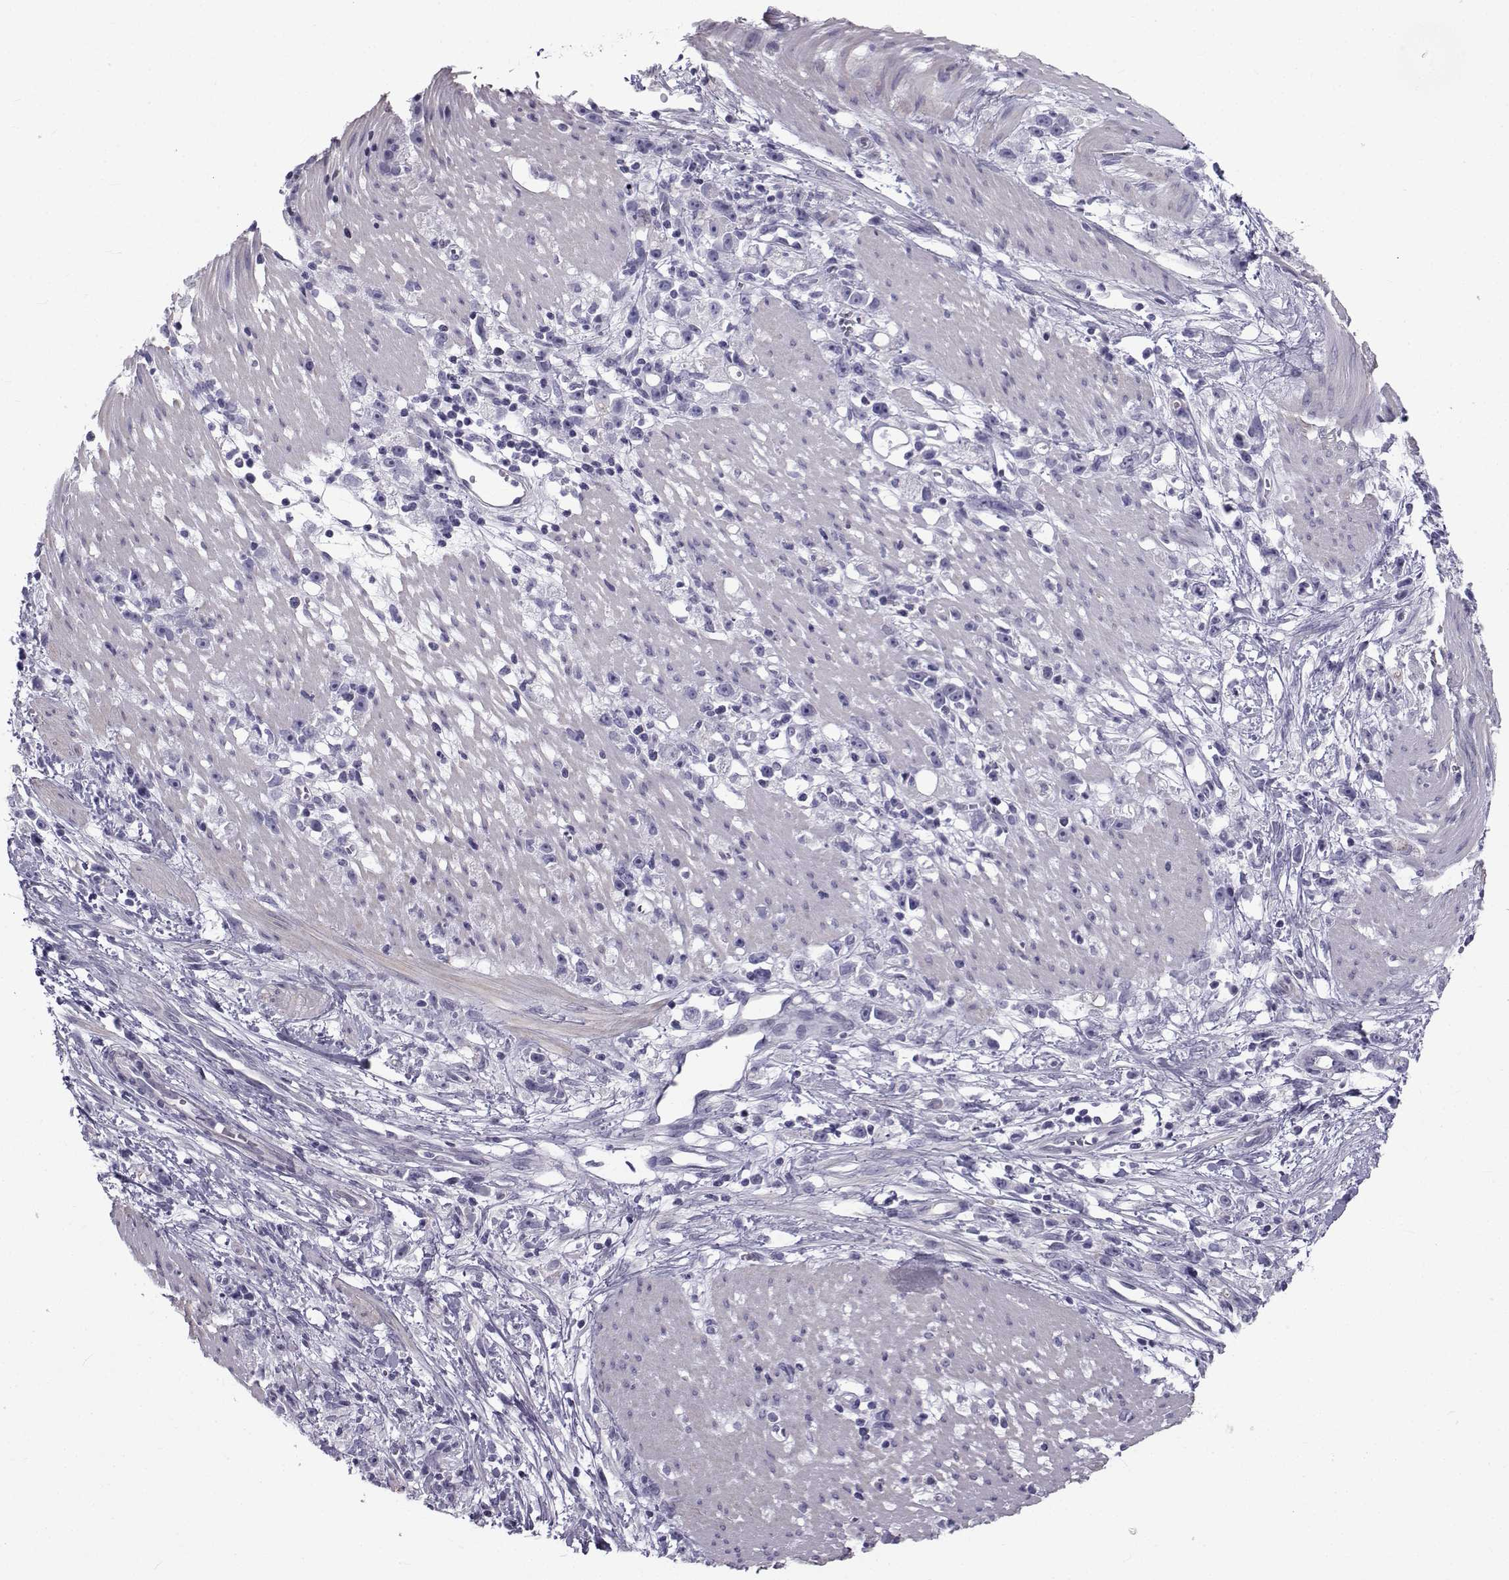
{"staining": {"intensity": "negative", "quantity": "none", "location": "none"}, "tissue": "stomach cancer", "cell_type": "Tumor cells", "image_type": "cancer", "snomed": [{"axis": "morphology", "description": "Adenocarcinoma, NOS"}, {"axis": "topography", "description": "Stomach"}], "caption": "Adenocarcinoma (stomach) was stained to show a protein in brown. There is no significant positivity in tumor cells.", "gene": "SPANXD", "patient": {"sex": "female", "age": 59}}